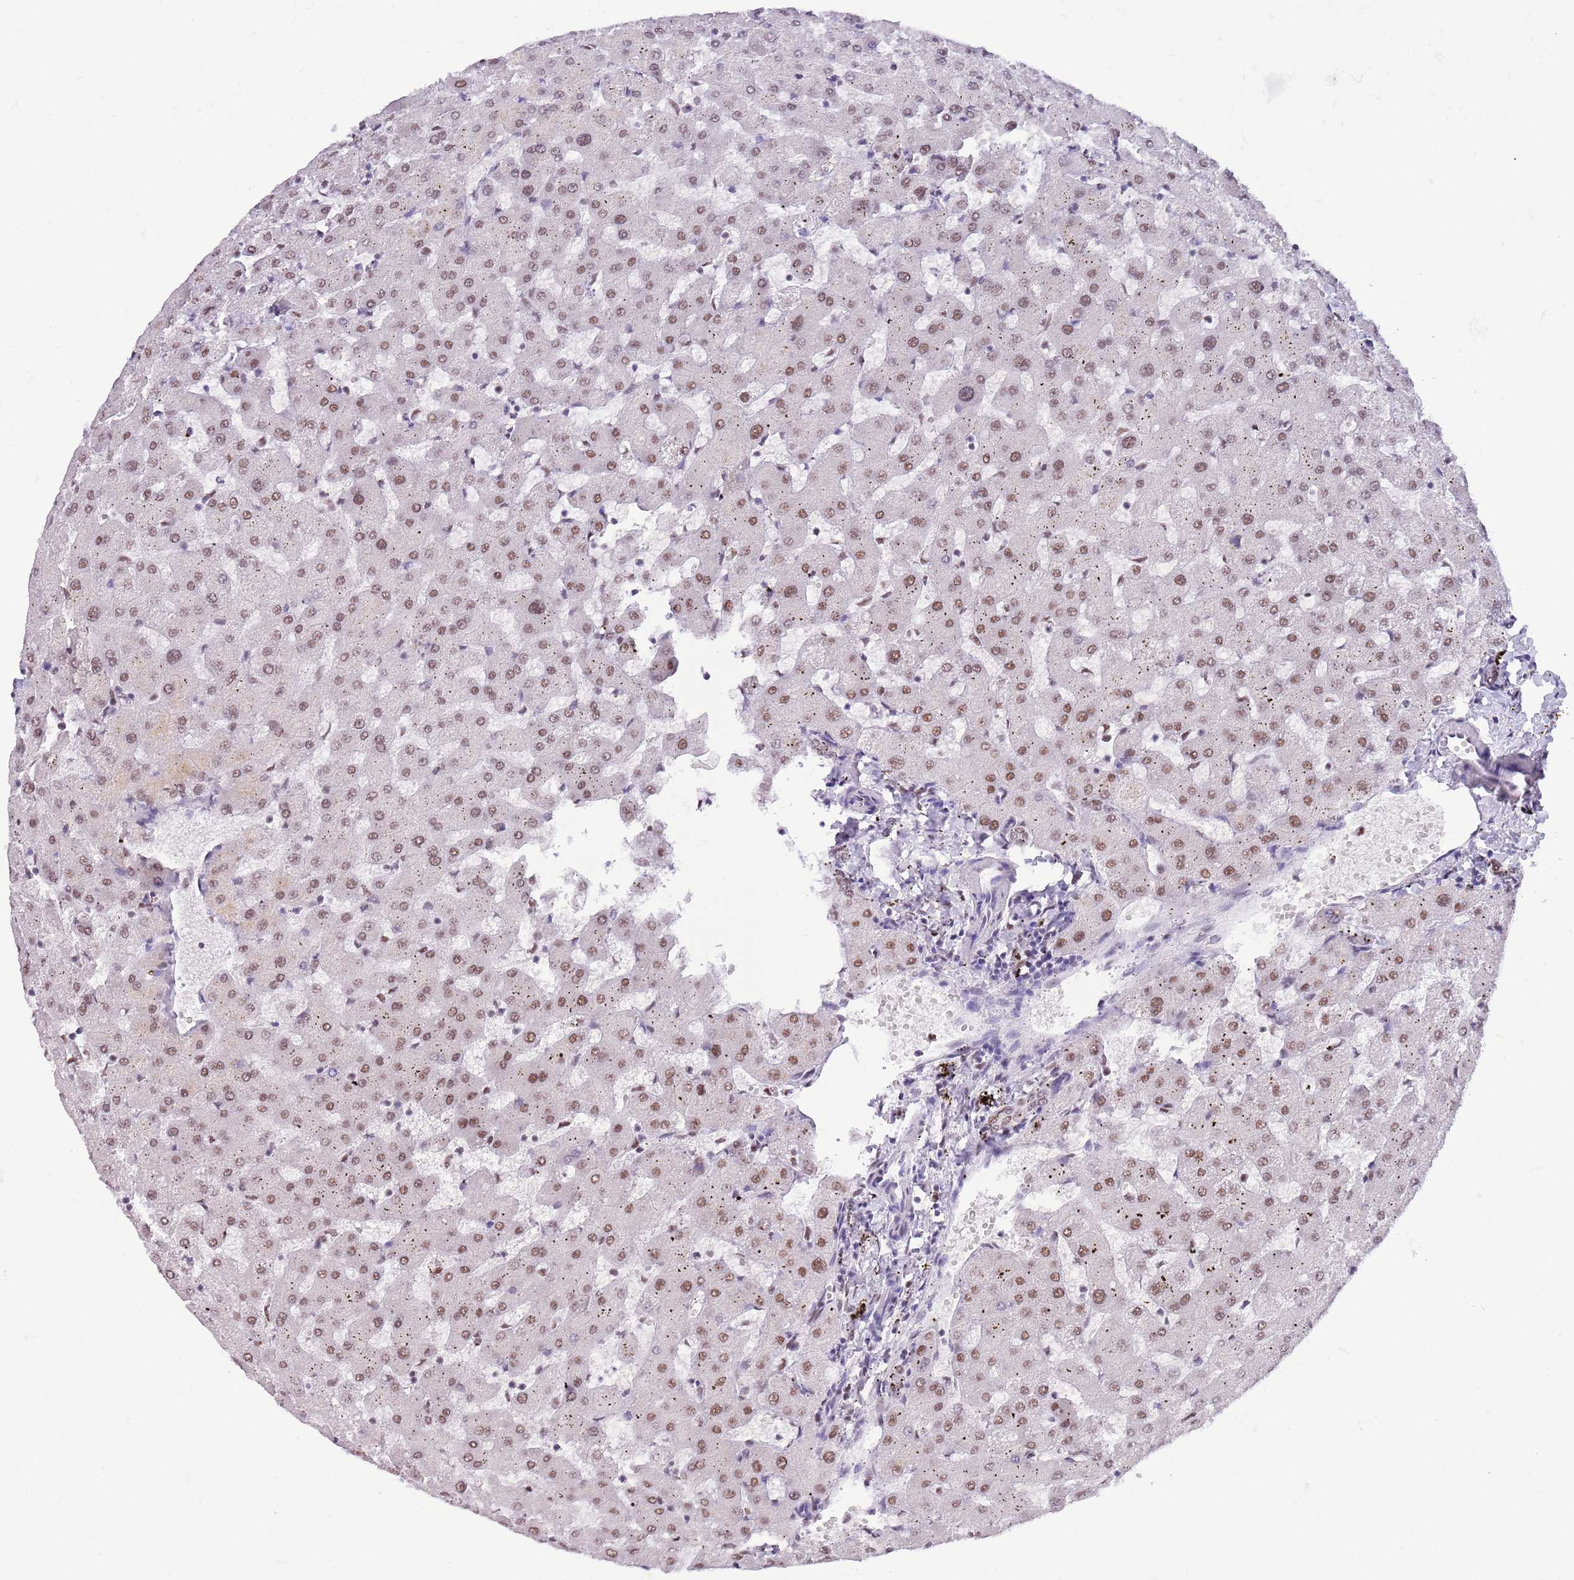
{"staining": {"intensity": "moderate", "quantity": ">75%", "location": "nuclear"}, "tissue": "liver", "cell_type": "Cholangiocytes", "image_type": "normal", "snomed": [{"axis": "morphology", "description": "Normal tissue, NOS"}, {"axis": "topography", "description": "Liver"}], "caption": "Protein staining displays moderate nuclear staining in about >75% of cholangiocytes in normal liver.", "gene": "SF3A2", "patient": {"sex": "female", "age": 63}}